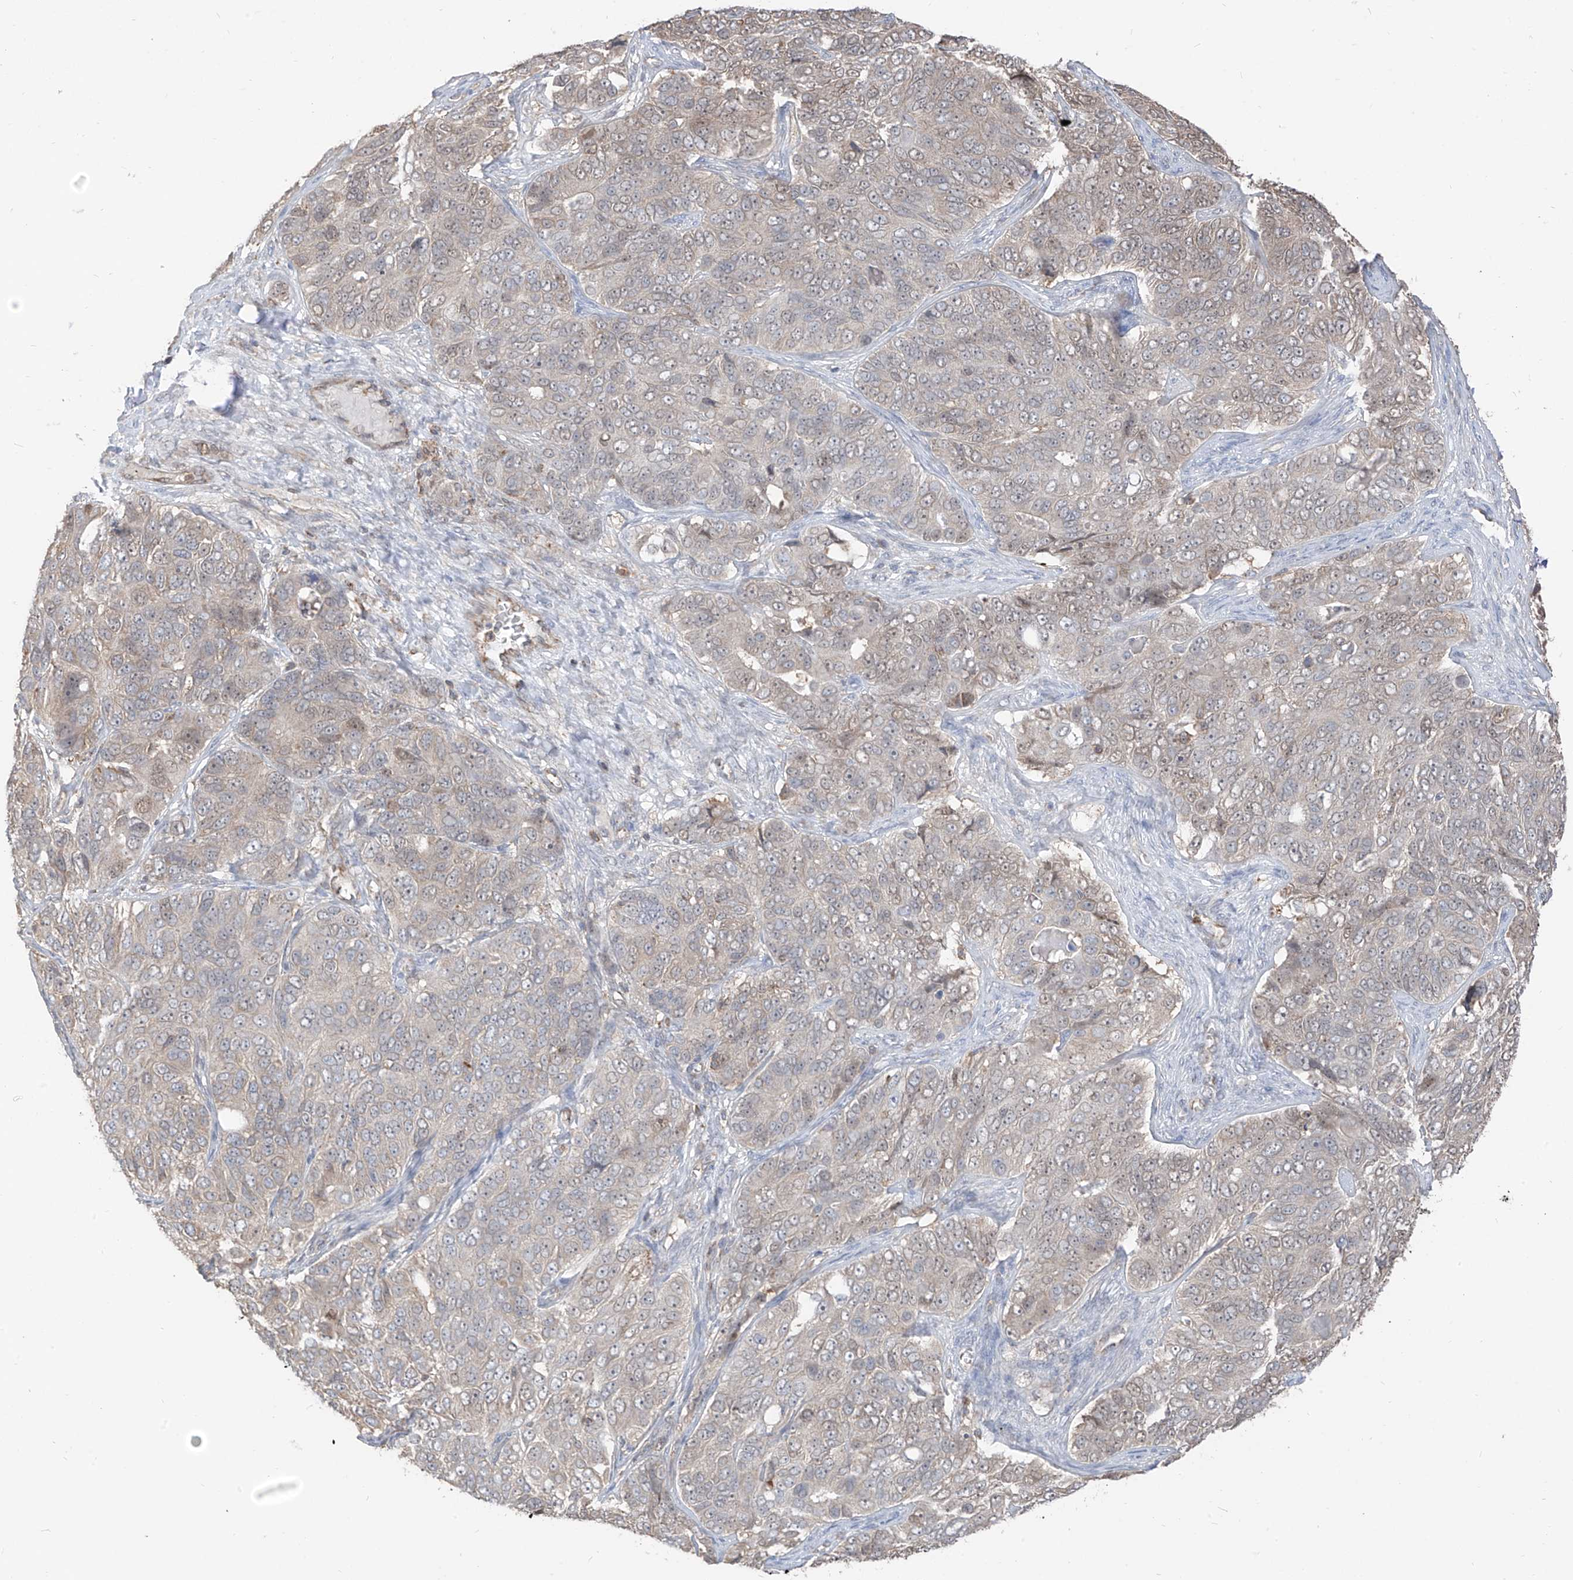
{"staining": {"intensity": "weak", "quantity": "25%-75%", "location": "cytoplasmic/membranous"}, "tissue": "ovarian cancer", "cell_type": "Tumor cells", "image_type": "cancer", "snomed": [{"axis": "morphology", "description": "Carcinoma, endometroid"}, {"axis": "topography", "description": "Ovary"}], "caption": "Tumor cells reveal low levels of weak cytoplasmic/membranous positivity in approximately 25%-75% of cells in endometroid carcinoma (ovarian). Immunohistochemistry (ihc) stains the protein in brown and the nuclei are stained blue.", "gene": "ETHE1", "patient": {"sex": "female", "age": 51}}